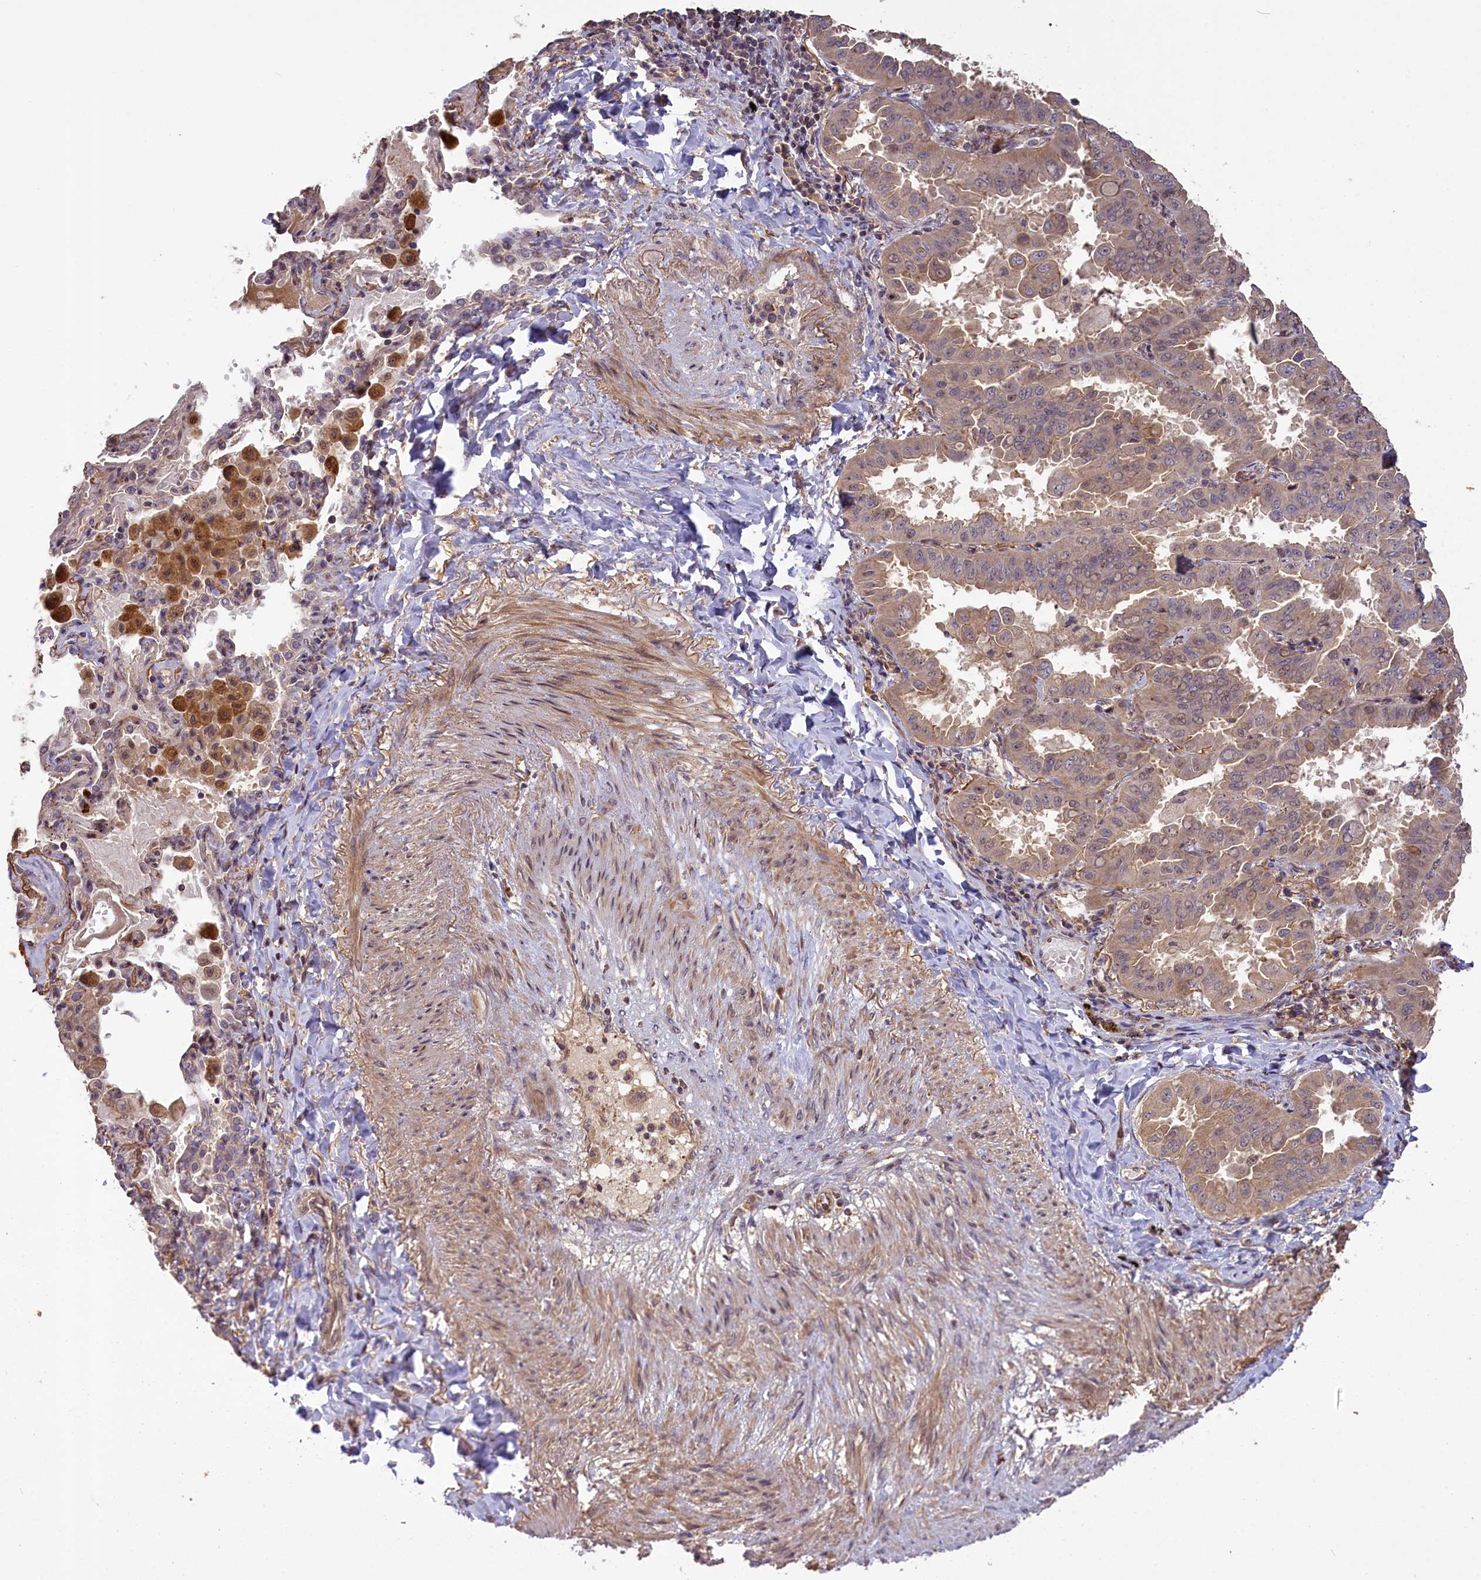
{"staining": {"intensity": "weak", "quantity": ">75%", "location": "cytoplasmic/membranous,nuclear"}, "tissue": "lung cancer", "cell_type": "Tumor cells", "image_type": "cancer", "snomed": [{"axis": "morphology", "description": "Adenocarcinoma, NOS"}, {"axis": "topography", "description": "Lung"}], "caption": "Approximately >75% of tumor cells in human lung cancer show weak cytoplasmic/membranous and nuclear protein positivity as visualized by brown immunohistochemical staining.", "gene": "FUZ", "patient": {"sex": "male", "age": 64}}